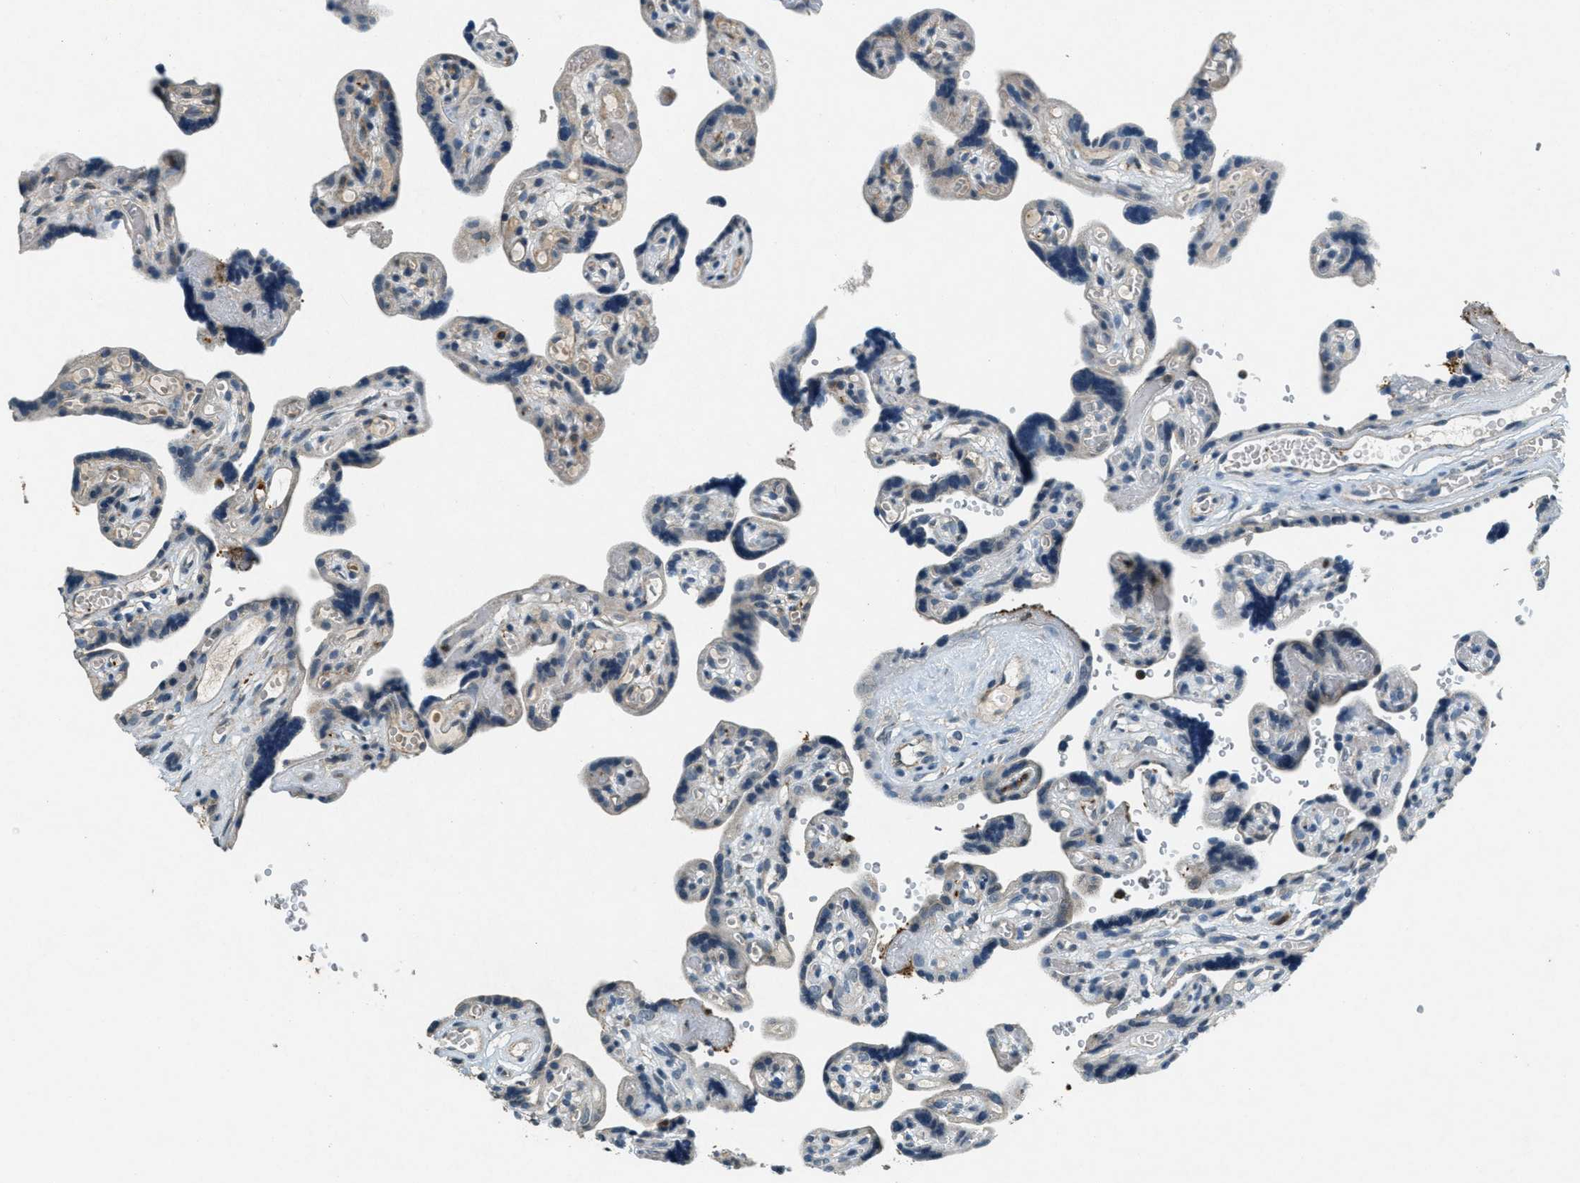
{"staining": {"intensity": "weak", "quantity": ">75%", "location": "cytoplasmic/membranous"}, "tissue": "placenta", "cell_type": "Decidual cells", "image_type": "normal", "snomed": [{"axis": "morphology", "description": "Normal tissue, NOS"}, {"axis": "topography", "description": "Placenta"}], "caption": "Placenta stained for a protein (brown) demonstrates weak cytoplasmic/membranous positive positivity in approximately >75% of decidual cells.", "gene": "RAB3D", "patient": {"sex": "female", "age": 30}}